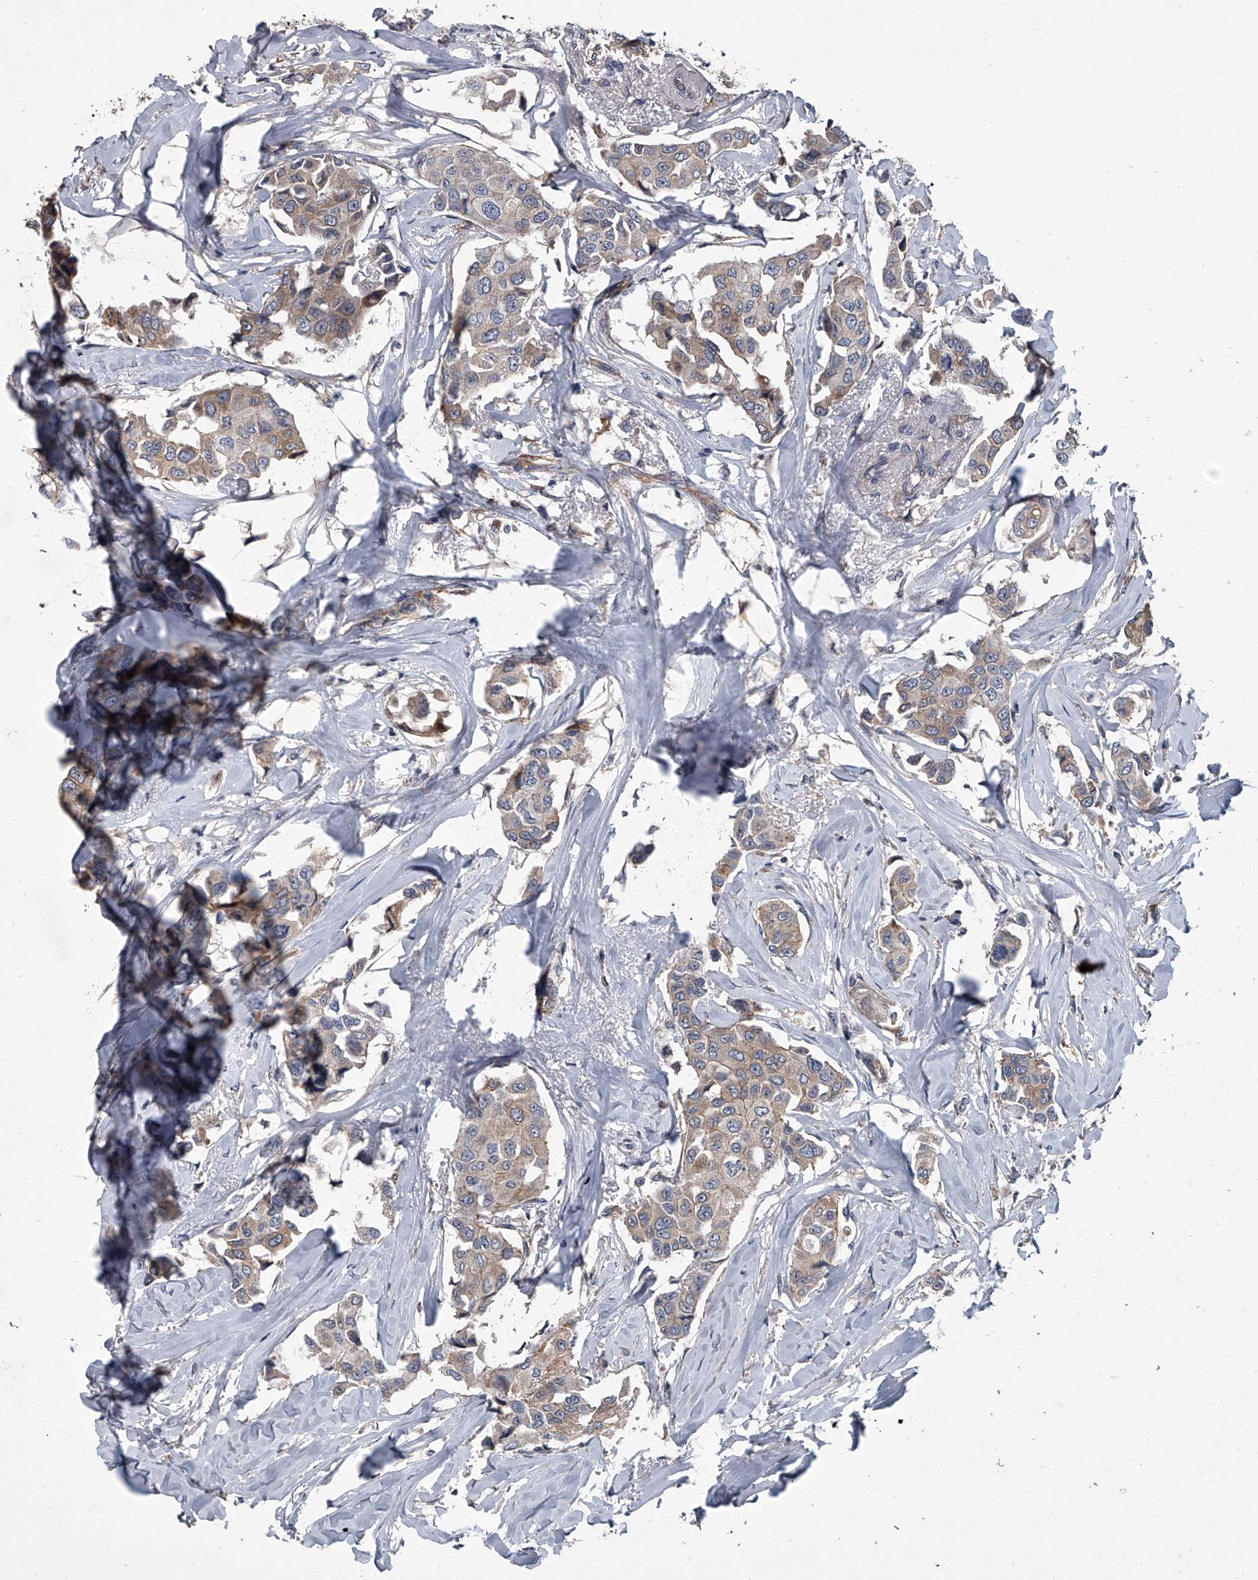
{"staining": {"intensity": "weak", "quantity": "25%-75%", "location": "cytoplasmic/membranous"}, "tissue": "breast cancer", "cell_type": "Tumor cells", "image_type": "cancer", "snomed": [{"axis": "morphology", "description": "Duct carcinoma"}, {"axis": "topography", "description": "Breast"}], "caption": "This is an image of IHC staining of breast cancer, which shows weak positivity in the cytoplasmic/membranous of tumor cells.", "gene": "SIRT4", "patient": {"sex": "female", "age": 80}}